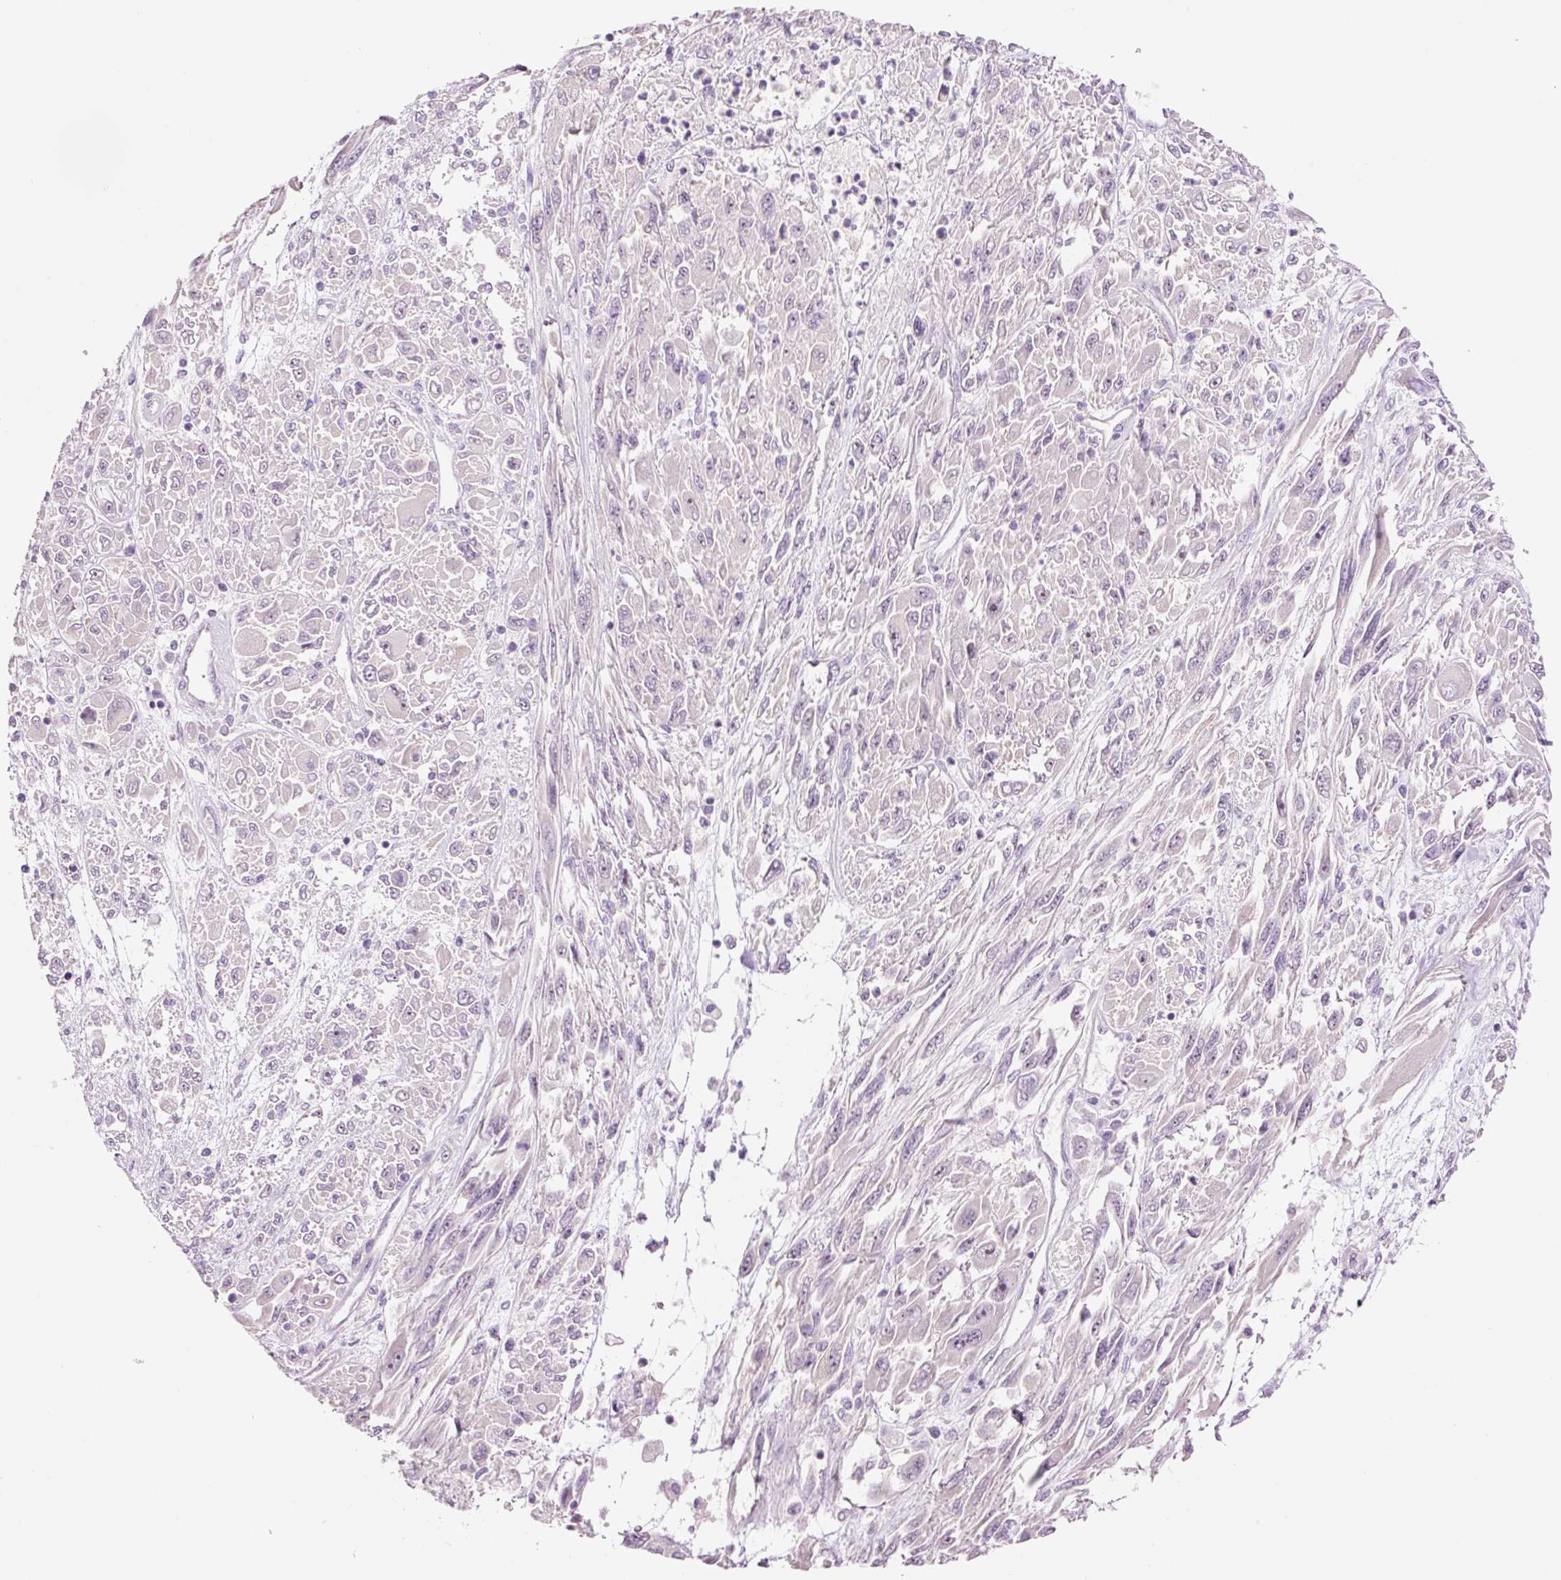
{"staining": {"intensity": "negative", "quantity": "none", "location": "none"}, "tissue": "melanoma", "cell_type": "Tumor cells", "image_type": "cancer", "snomed": [{"axis": "morphology", "description": "Malignant melanoma, NOS"}, {"axis": "topography", "description": "Skin"}], "caption": "This is an immunohistochemistry photomicrograph of melanoma. There is no staining in tumor cells.", "gene": "GCG", "patient": {"sex": "female", "age": 91}}